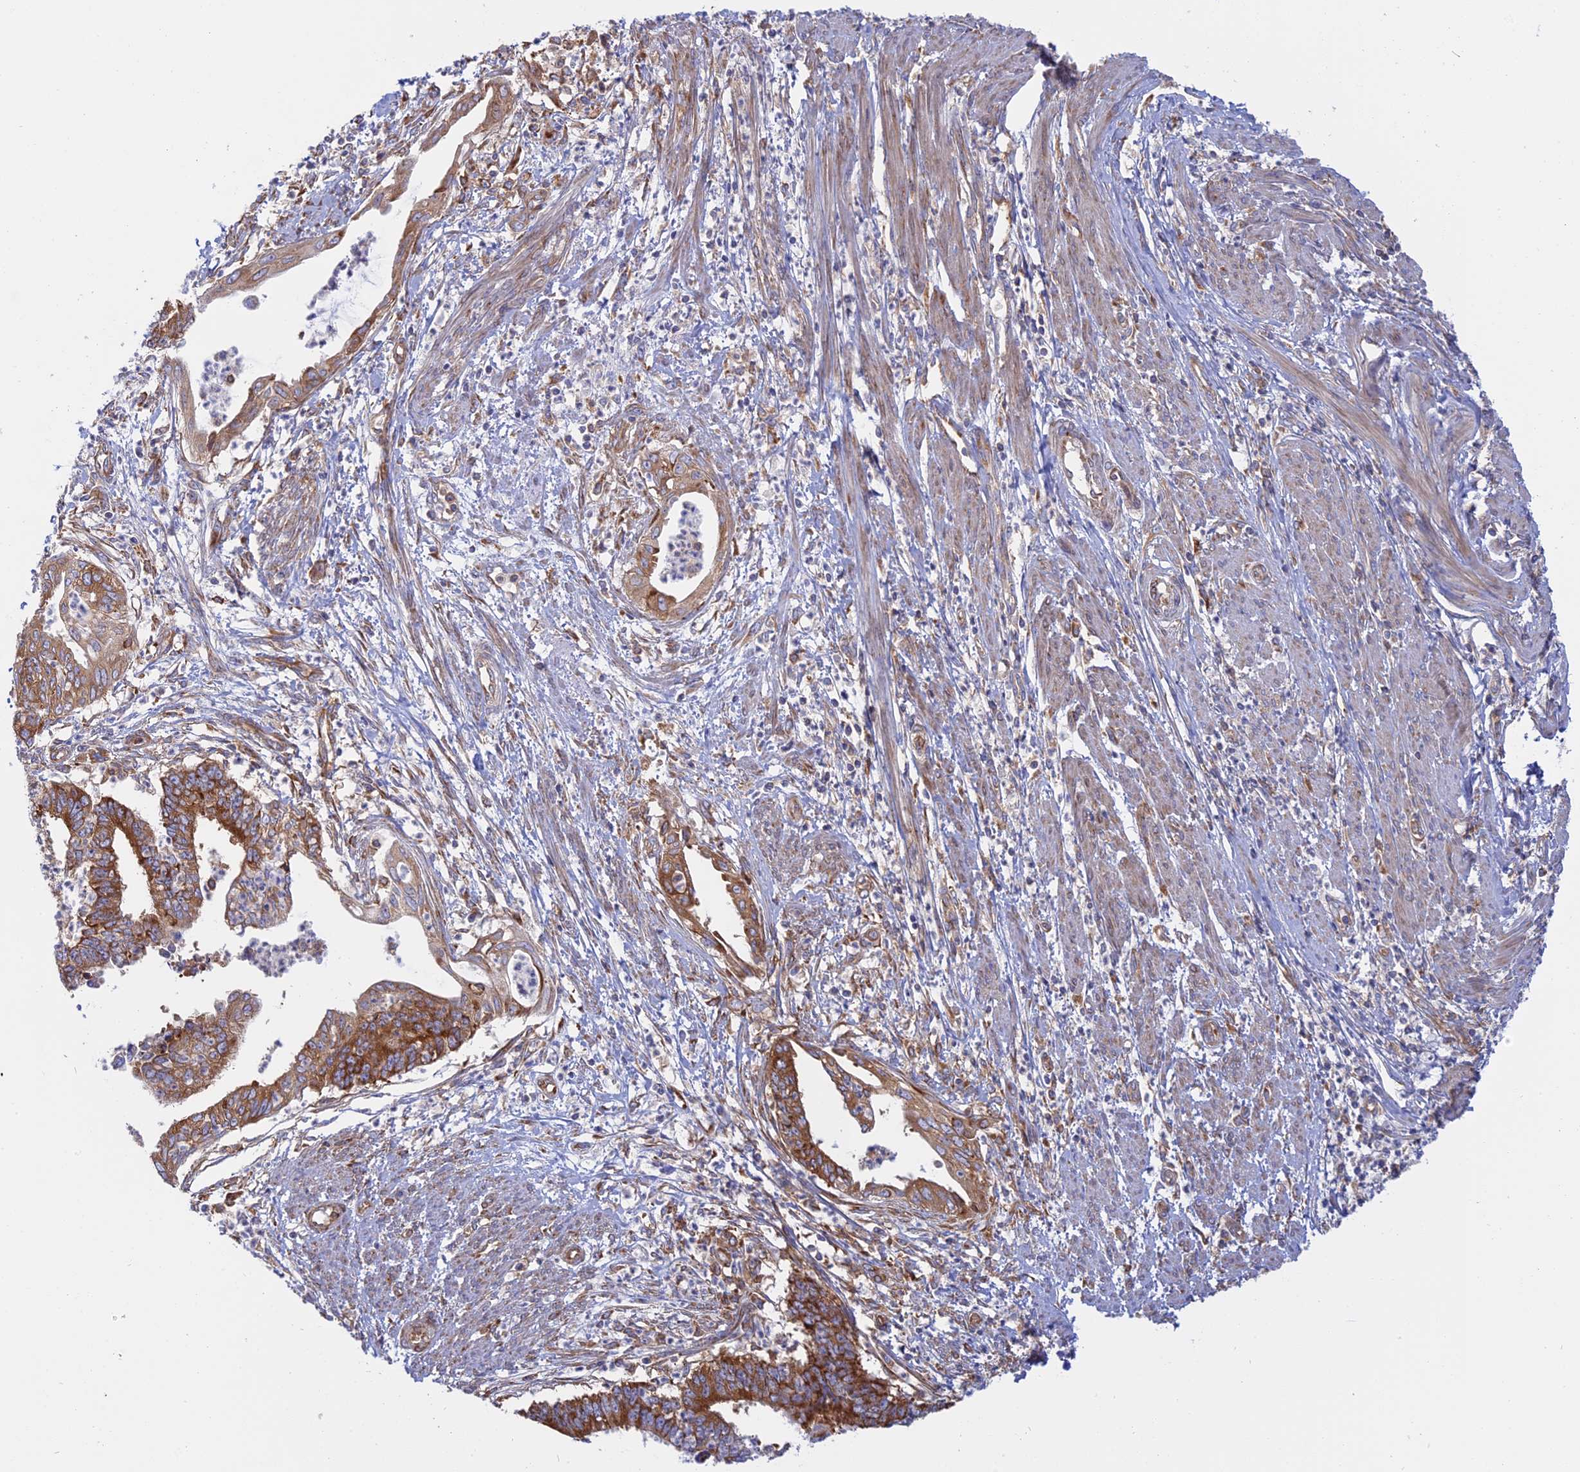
{"staining": {"intensity": "strong", "quantity": "25%-75%", "location": "cytoplasmic/membranous"}, "tissue": "endometrial cancer", "cell_type": "Tumor cells", "image_type": "cancer", "snomed": [{"axis": "morphology", "description": "Adenocarcinoma, NOS"}, {"axis": "topography", "description": "Endometrium"}], "caption": "A histopathology image of endometrial cancer (adenocarcinoma) stained for a protein demonstrates strong cytoplasmic/membranous brown staining in tumor cells.", "gene": "GMIP", "patient": {"sex": "female", "age": 73}}